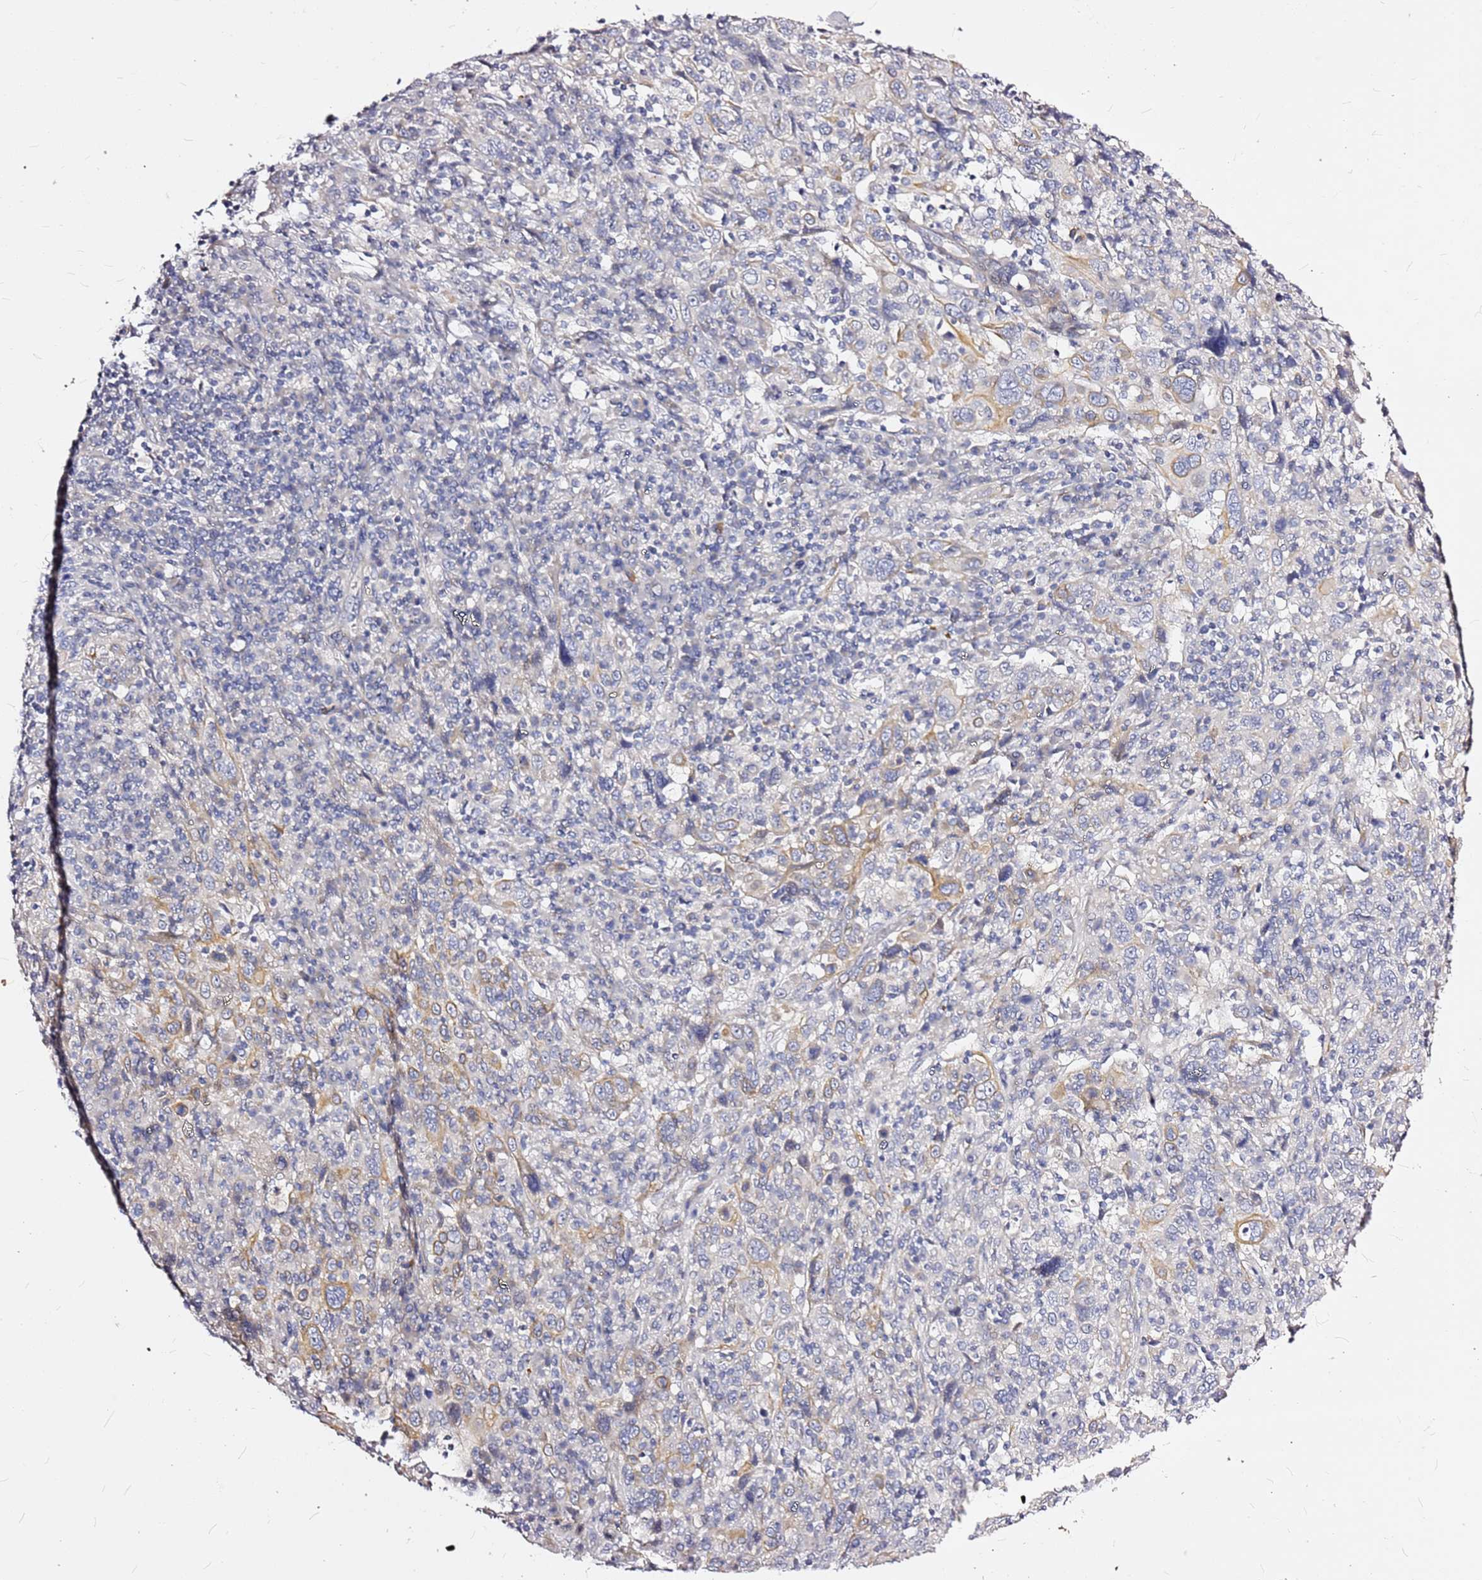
{"staining": {"intensity": "weak", "quantity": "<25%", "location": "cytoplasmic/membranous"}, "tissue": "cervical cancer", "cell_type": "Tumor cells", "image_type": "cancer", "snomed": [{"axis": "morphology", "description": "Squamous cell carcinoma, NOS"}, {"axis": "topography", "description": "Cervix"}], "caption": "There is no significant staining in tumor cells of cervical cancer. (DAB (3,3'-diaminobenzidine) immunohistochemistry visualized using brightfield microscopy, high magnification).", "gene": "CASD1", "patient": {"sex": "female", "age": 46}}